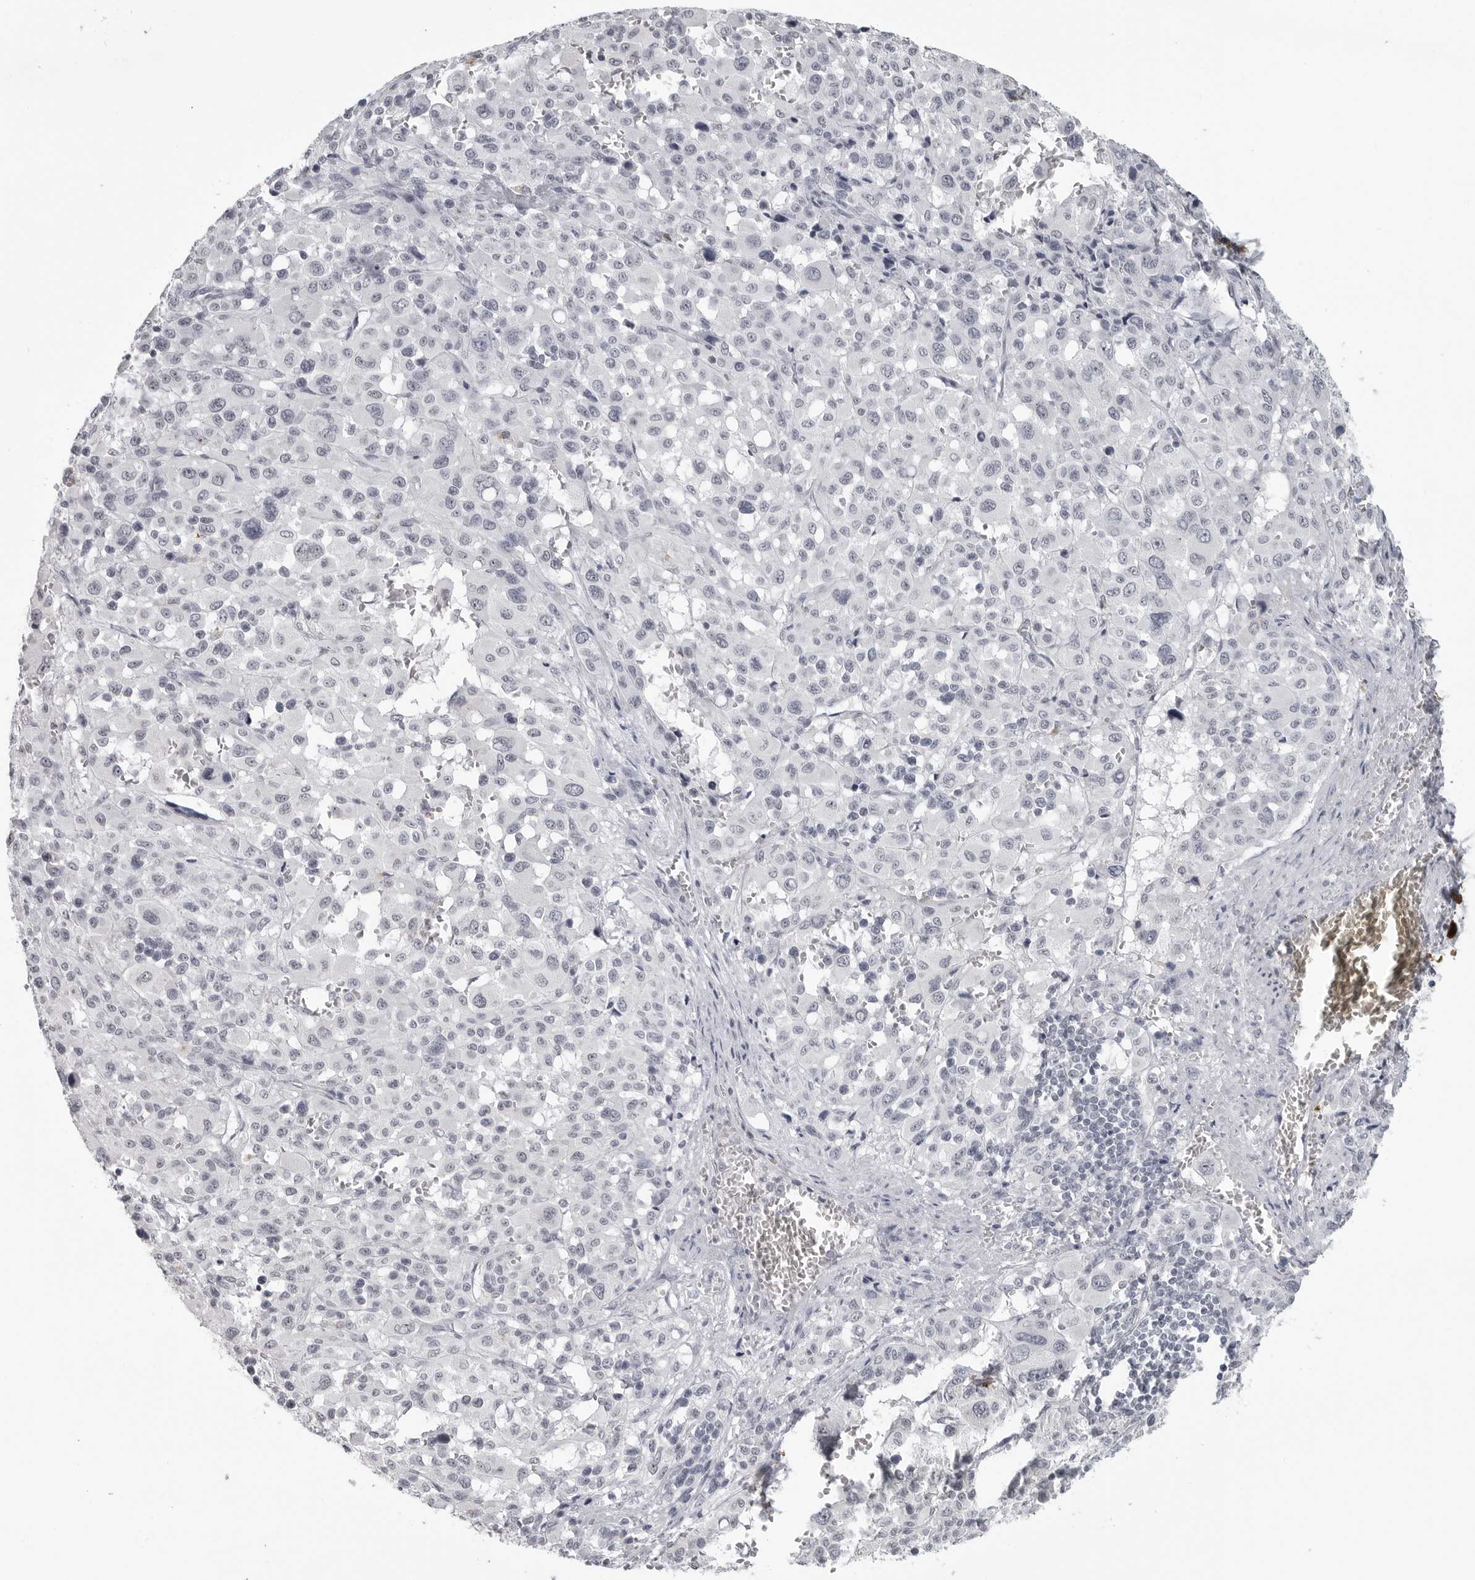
{"staining": {"intensity": "negative", "quantity": "none", "location": "none"}, "tissue": "melanoma", "cell_type": "Tumor cells", "image_type": "cancer", "snomed": [{"axis": "morphology", "description": "Malignant melanoma, Metastatic site"}, {"axis": "topography", "description": "Skin"}], "caption": "Human melanoma stained for a protein using immunohistochemistry (IHC) exhibits no staining in tumor cells.", "gene": "DDX54", "patient": {"sex": "female", "age": 74}}